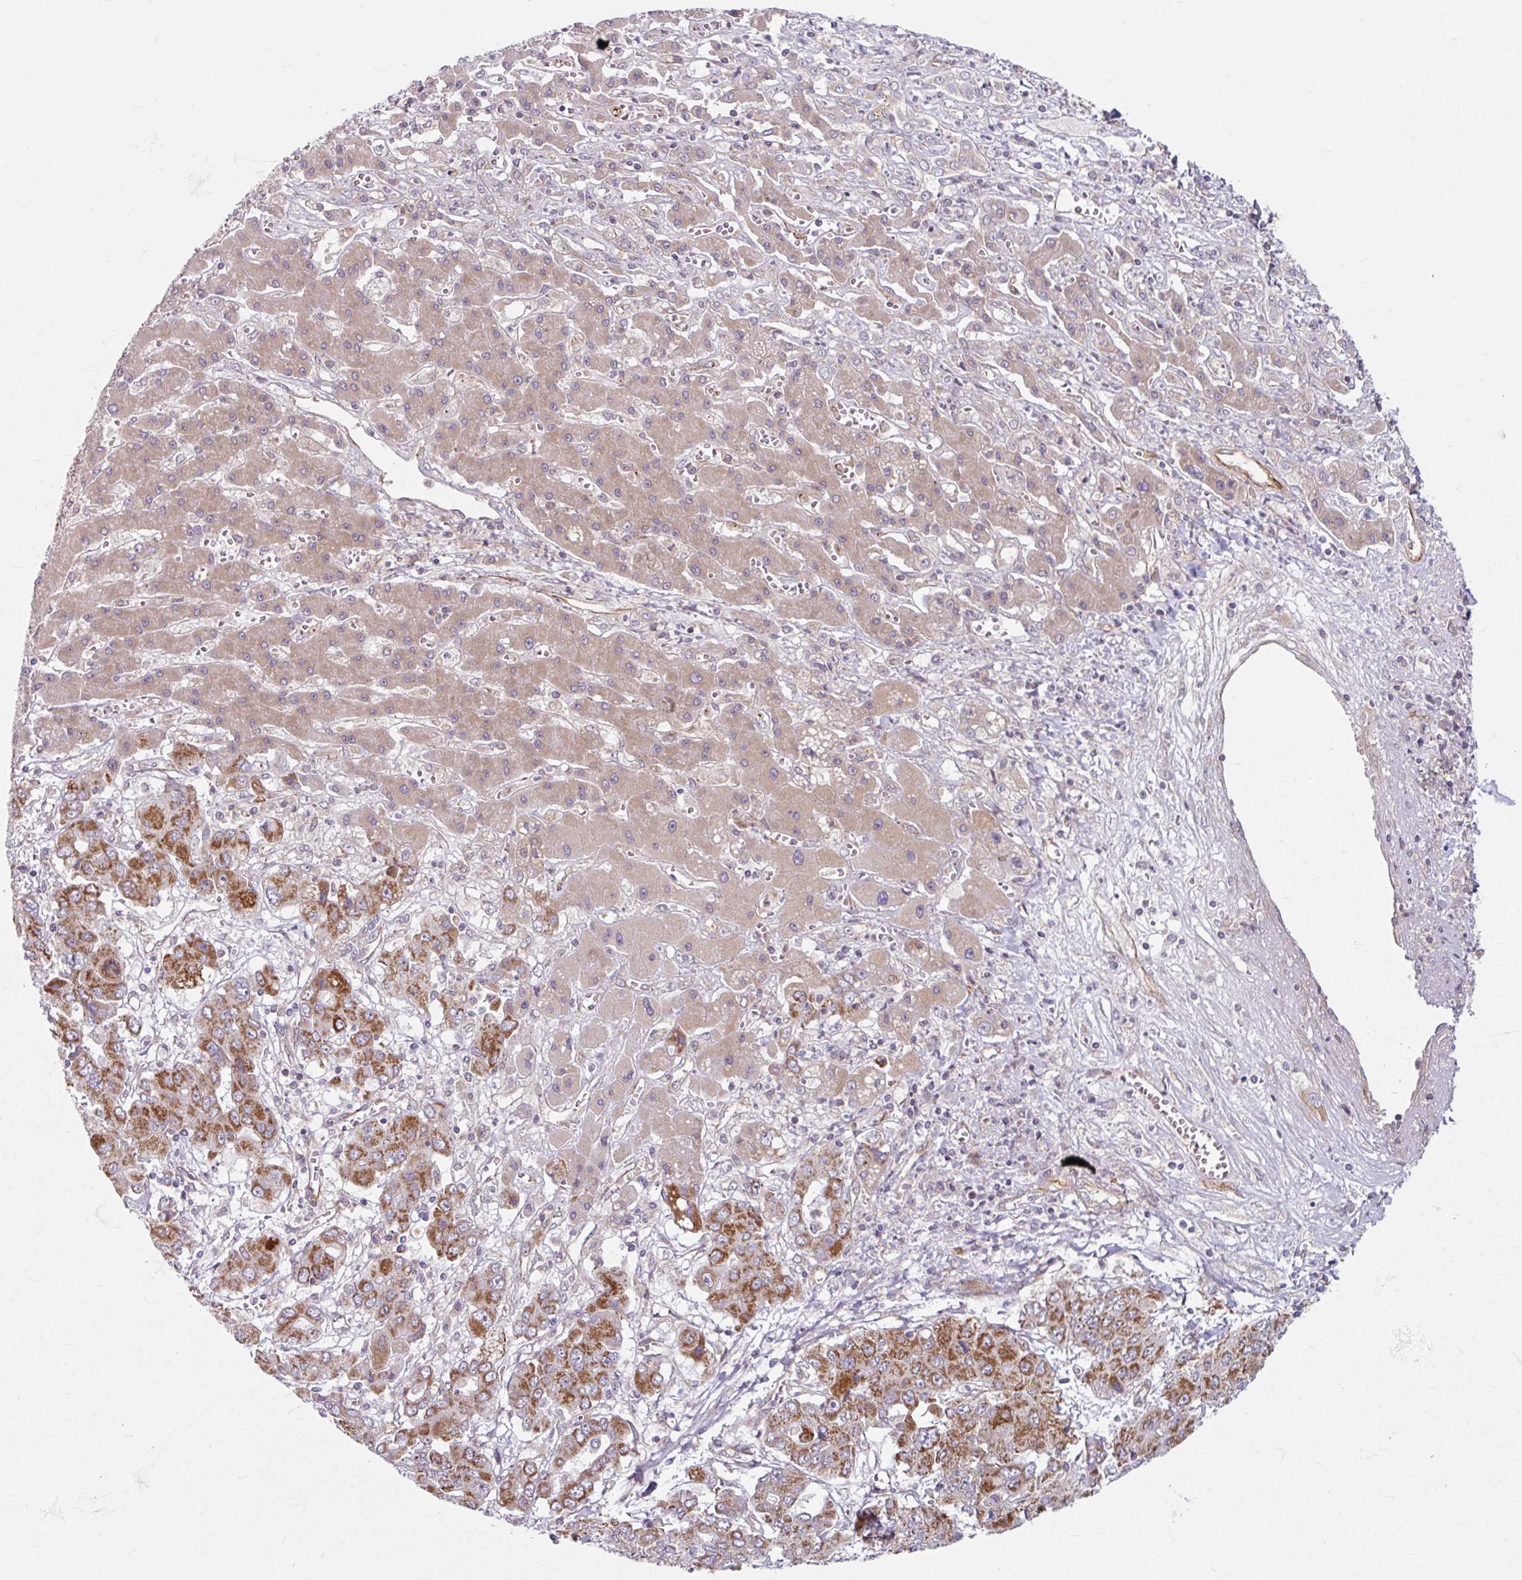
{"staining": {"intensity": "moderate", "quantity": ">75%", "location": "cytoplasmic/membranous"}, "tissue": "liver cancer", "cell_type": "Tumor cells", "image_type": "cancer", "snomed": [{"axis": "morphology", "description": "Cholangiocarcinoma"}, {"axis": "topography", "description": "Liver"}], "caption": "Moderate cytoplasmic/membranous expression for a protein is present in about >75% of tumor cells of liver cholangiocarcinoma using IHC.", "gene": "DAAM2", "patient": {"sex": "male", "age": 67}}